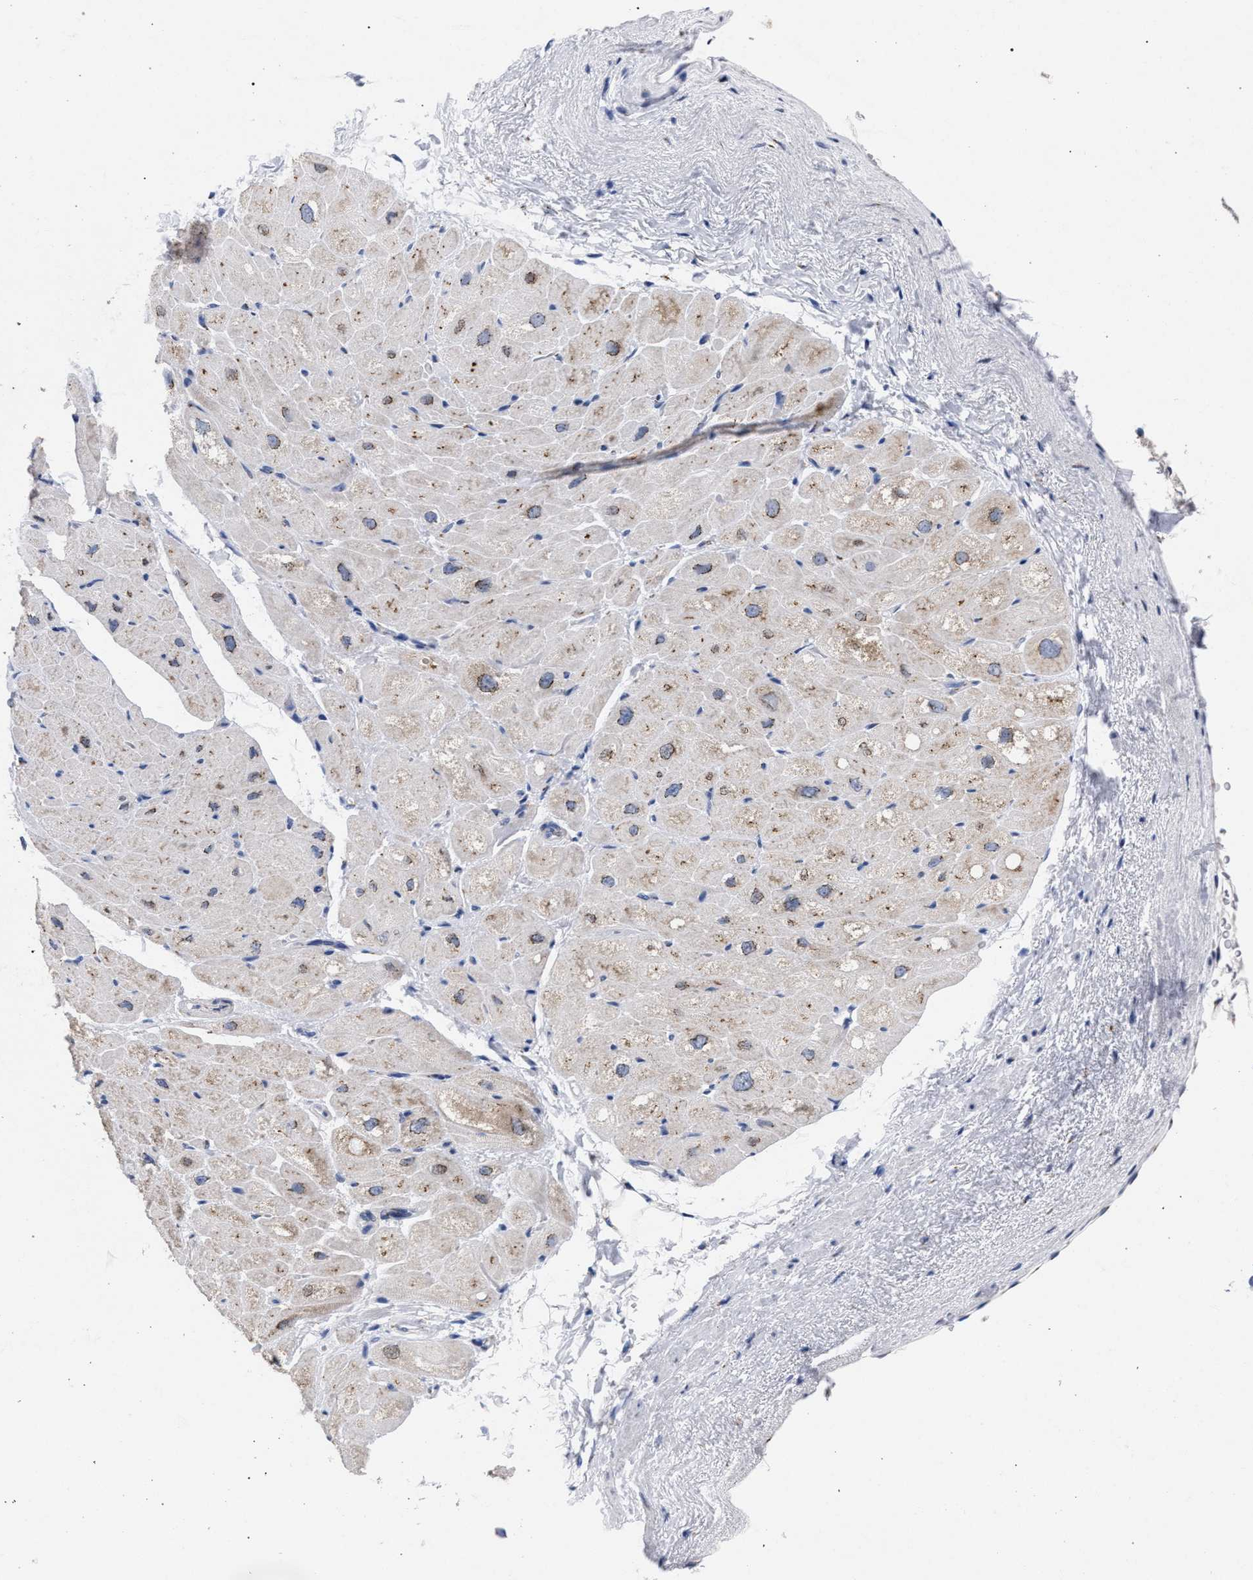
{"staining": {"intensity": "weak", "quantity": "25%-75%", "location": "cytoplasmic/membranous"}, "tissue": "heart muscle", "cell_type": "Cardiomyocytes", "image_type": "normal", "snomed": [{"axis": "morphology", "description": "Normal tissue, NOS"}, {"axis": "topography", "description": "Heart"}], "caption": "Unremarkable heart muscle demonstrates weak cytoplasmic/membranous expression in about 25%-75% of cardiomyocytes.", "gene": "GOLGA2", "patient": {"sex": "male", "age": 49}}